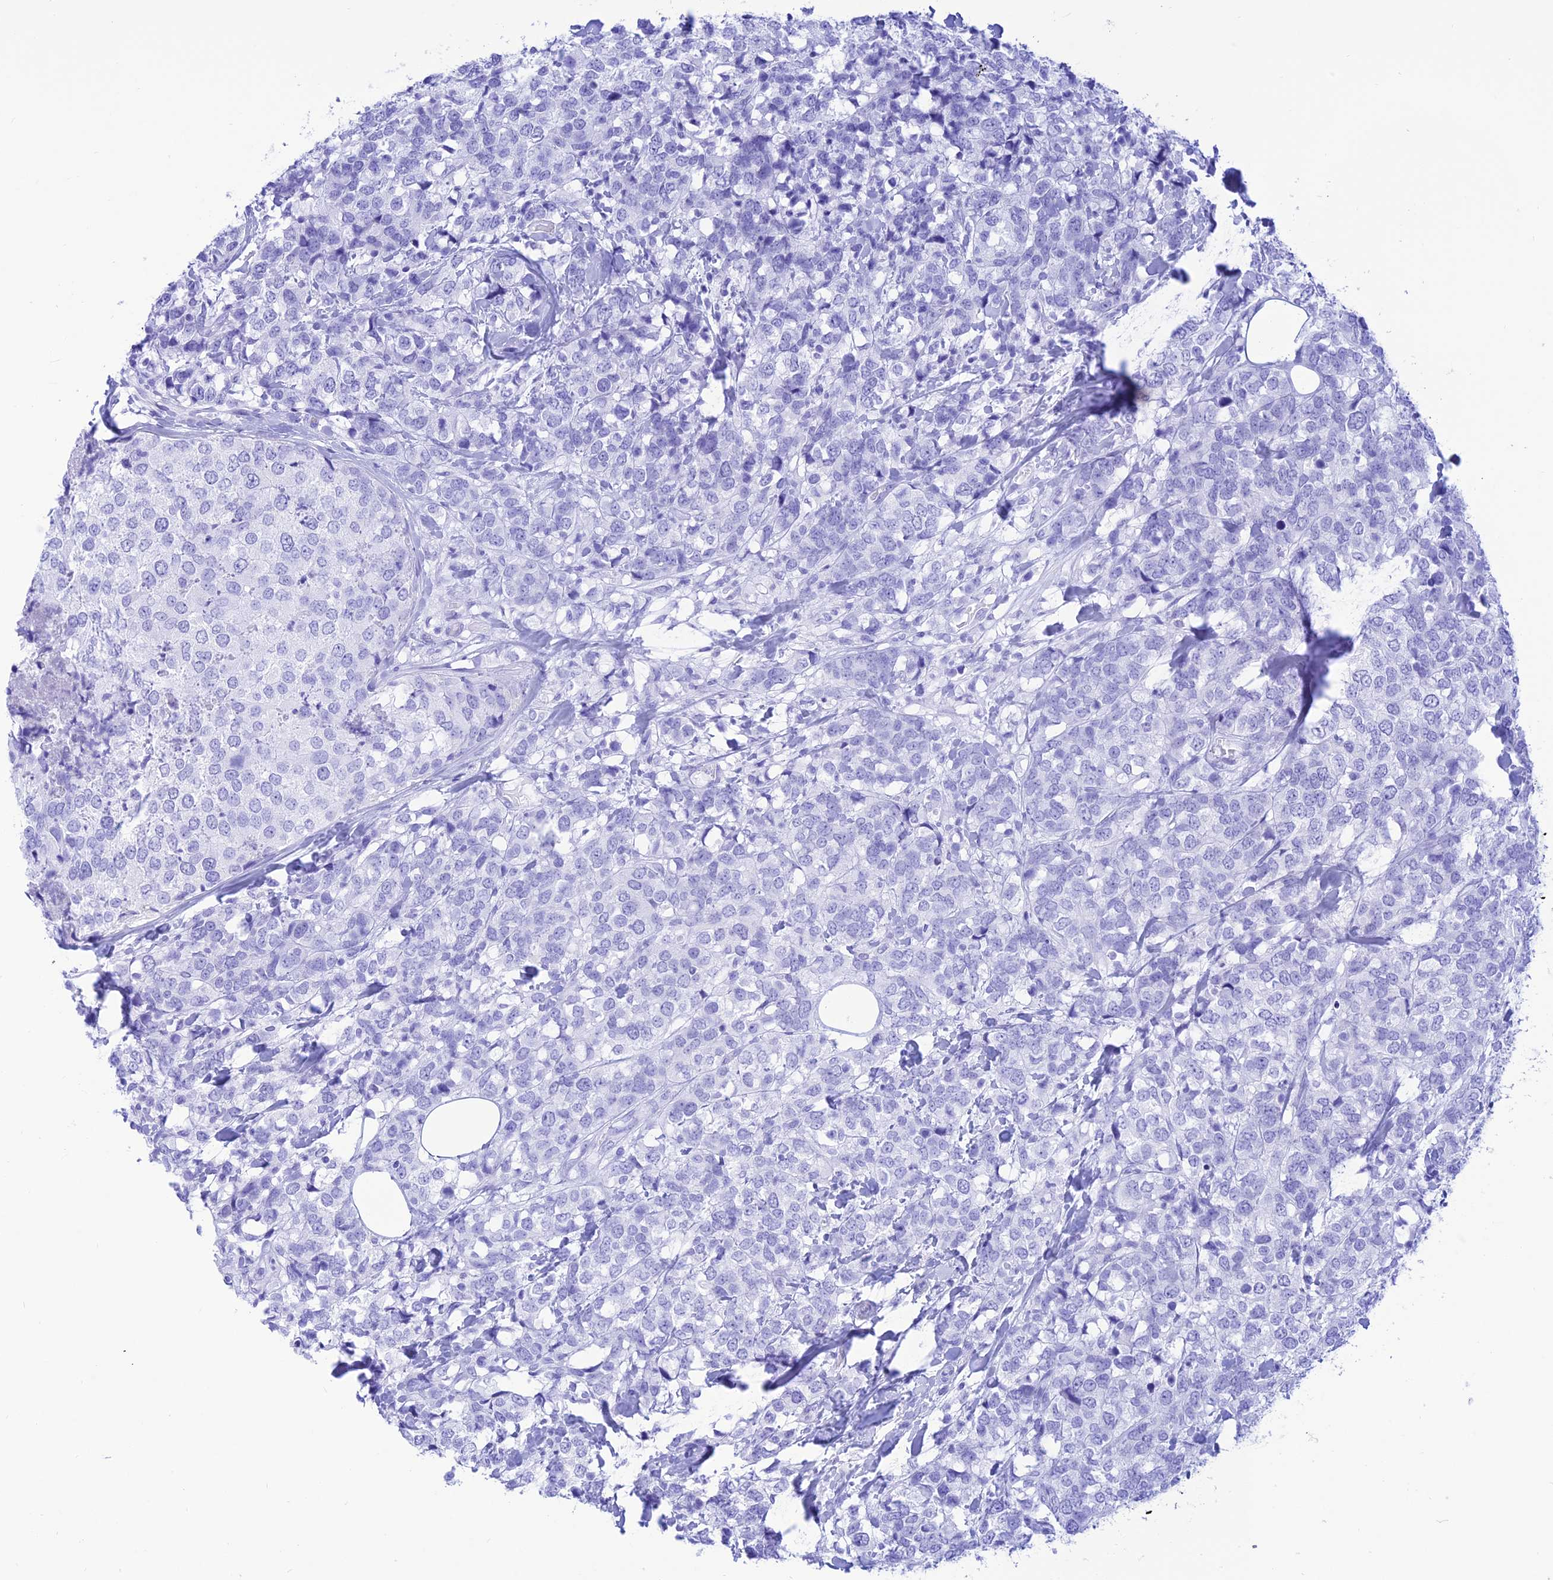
{"staining": {"intensity": "negative", "quantity": "none", "location": "none"}, "tissue": "breast cancer", "cell_type": "Tumor cells", "image_type": "cancer", "snomed": [{"axis": "morphology", "description": "Lobular carcinoma"}, {"axis": "topography", "description": "Breast"}], "caption": "Immunohistochemical staining of human breast cancer displays no significant positivity in tumor cells.", "gene": "PRNP", "patient": {"sex": "female", "age": 59}}